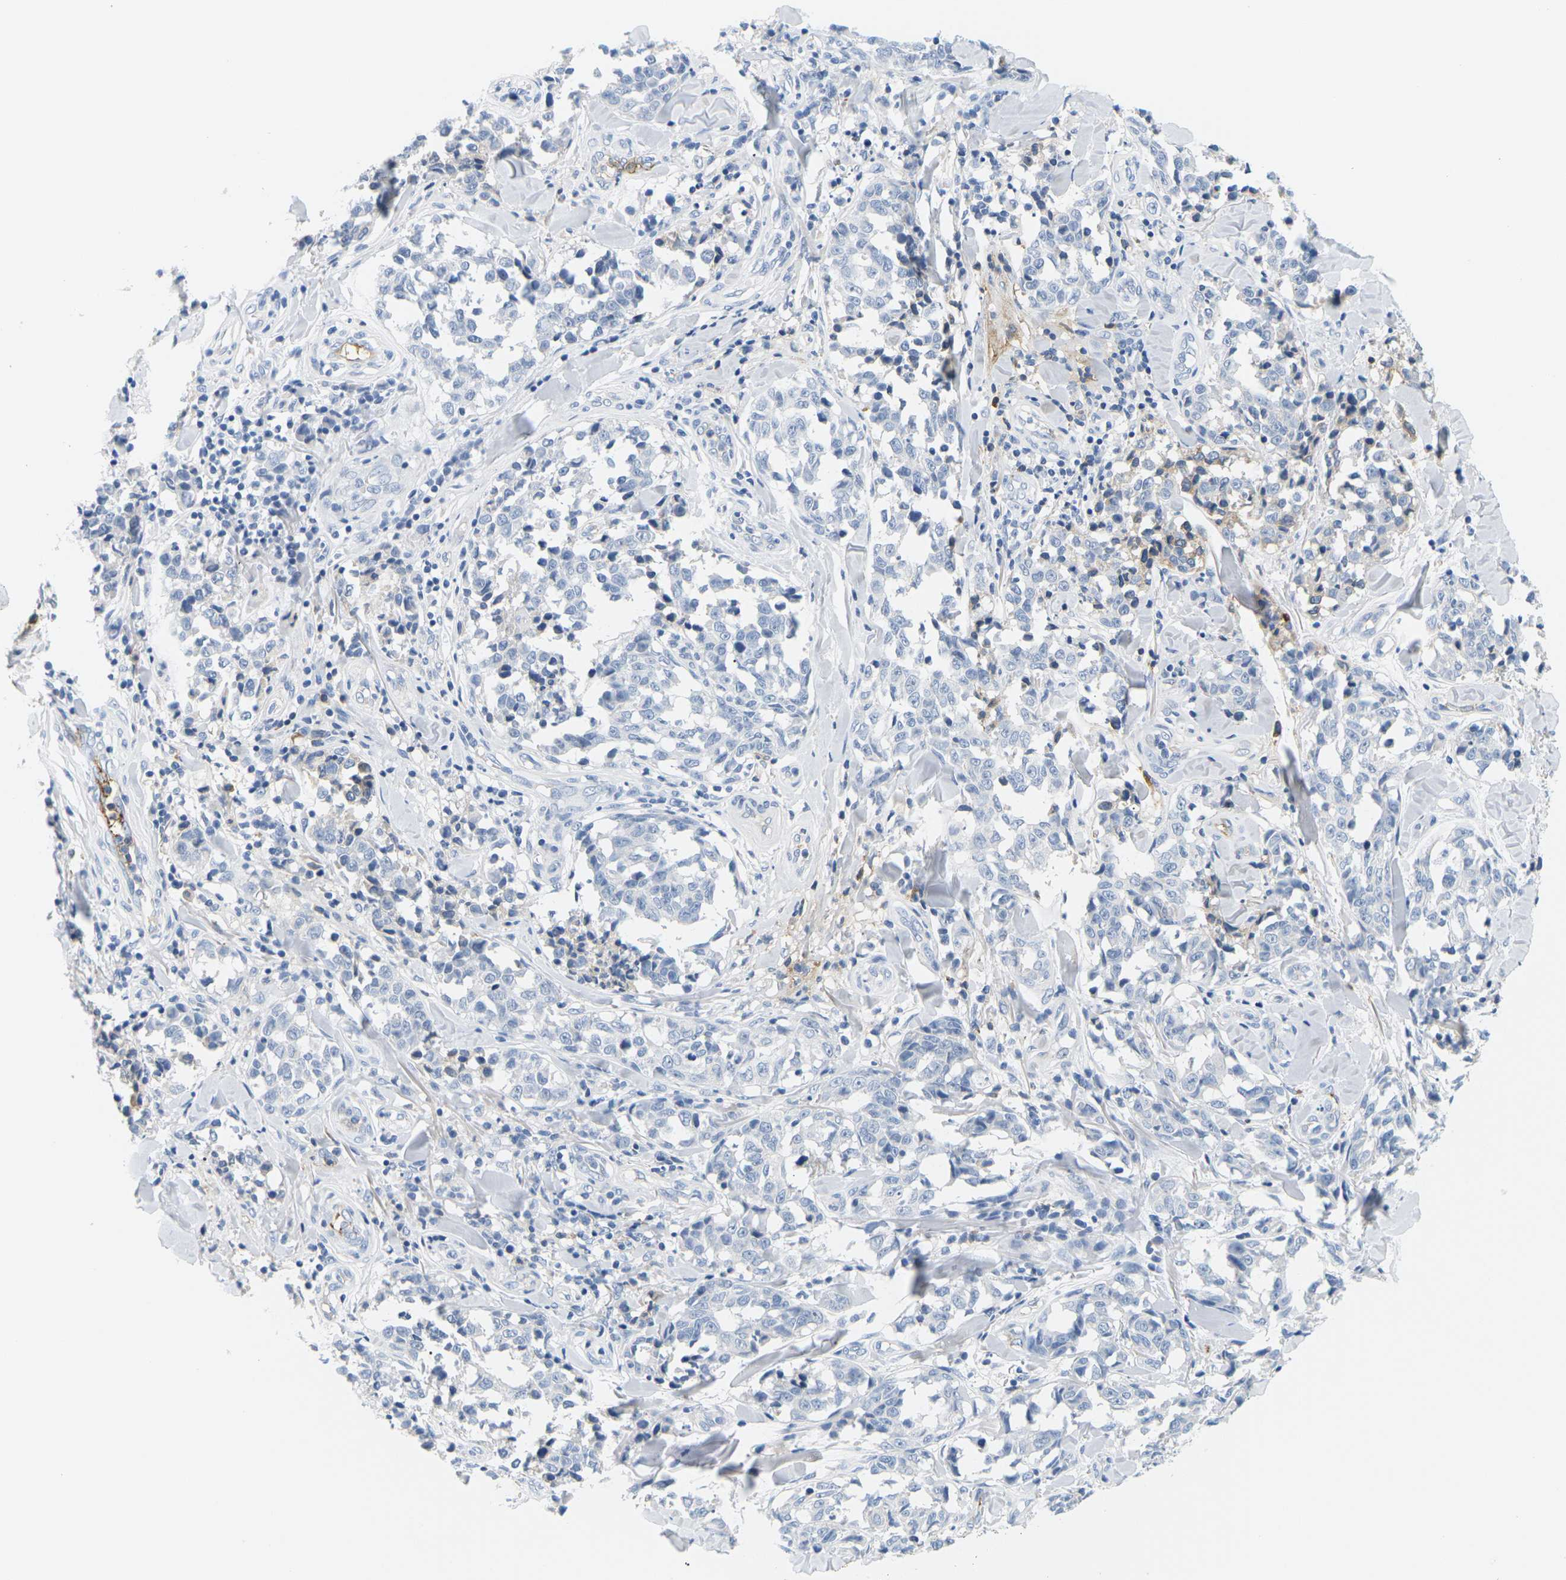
{"staining": {"intensity": "weak", "quantity": "<25%", "location": "cytoplasmic/membranous"}, "tissue": "melanoma", "cell_type": "Tumor cells", "image_type": "cancer", "snomed": [{"axis": "morphology", "description": "Malignant melanoma, NOS"}, {"axis": "topography", "description": "Skin"}], "caption": "Immunohistochemistry image of human malignant melanoma stained for a protein (brown), which reveals no positivity in tumor cells.", "gene": "APOB", "patient": {"sex": "female", "age": 64}}